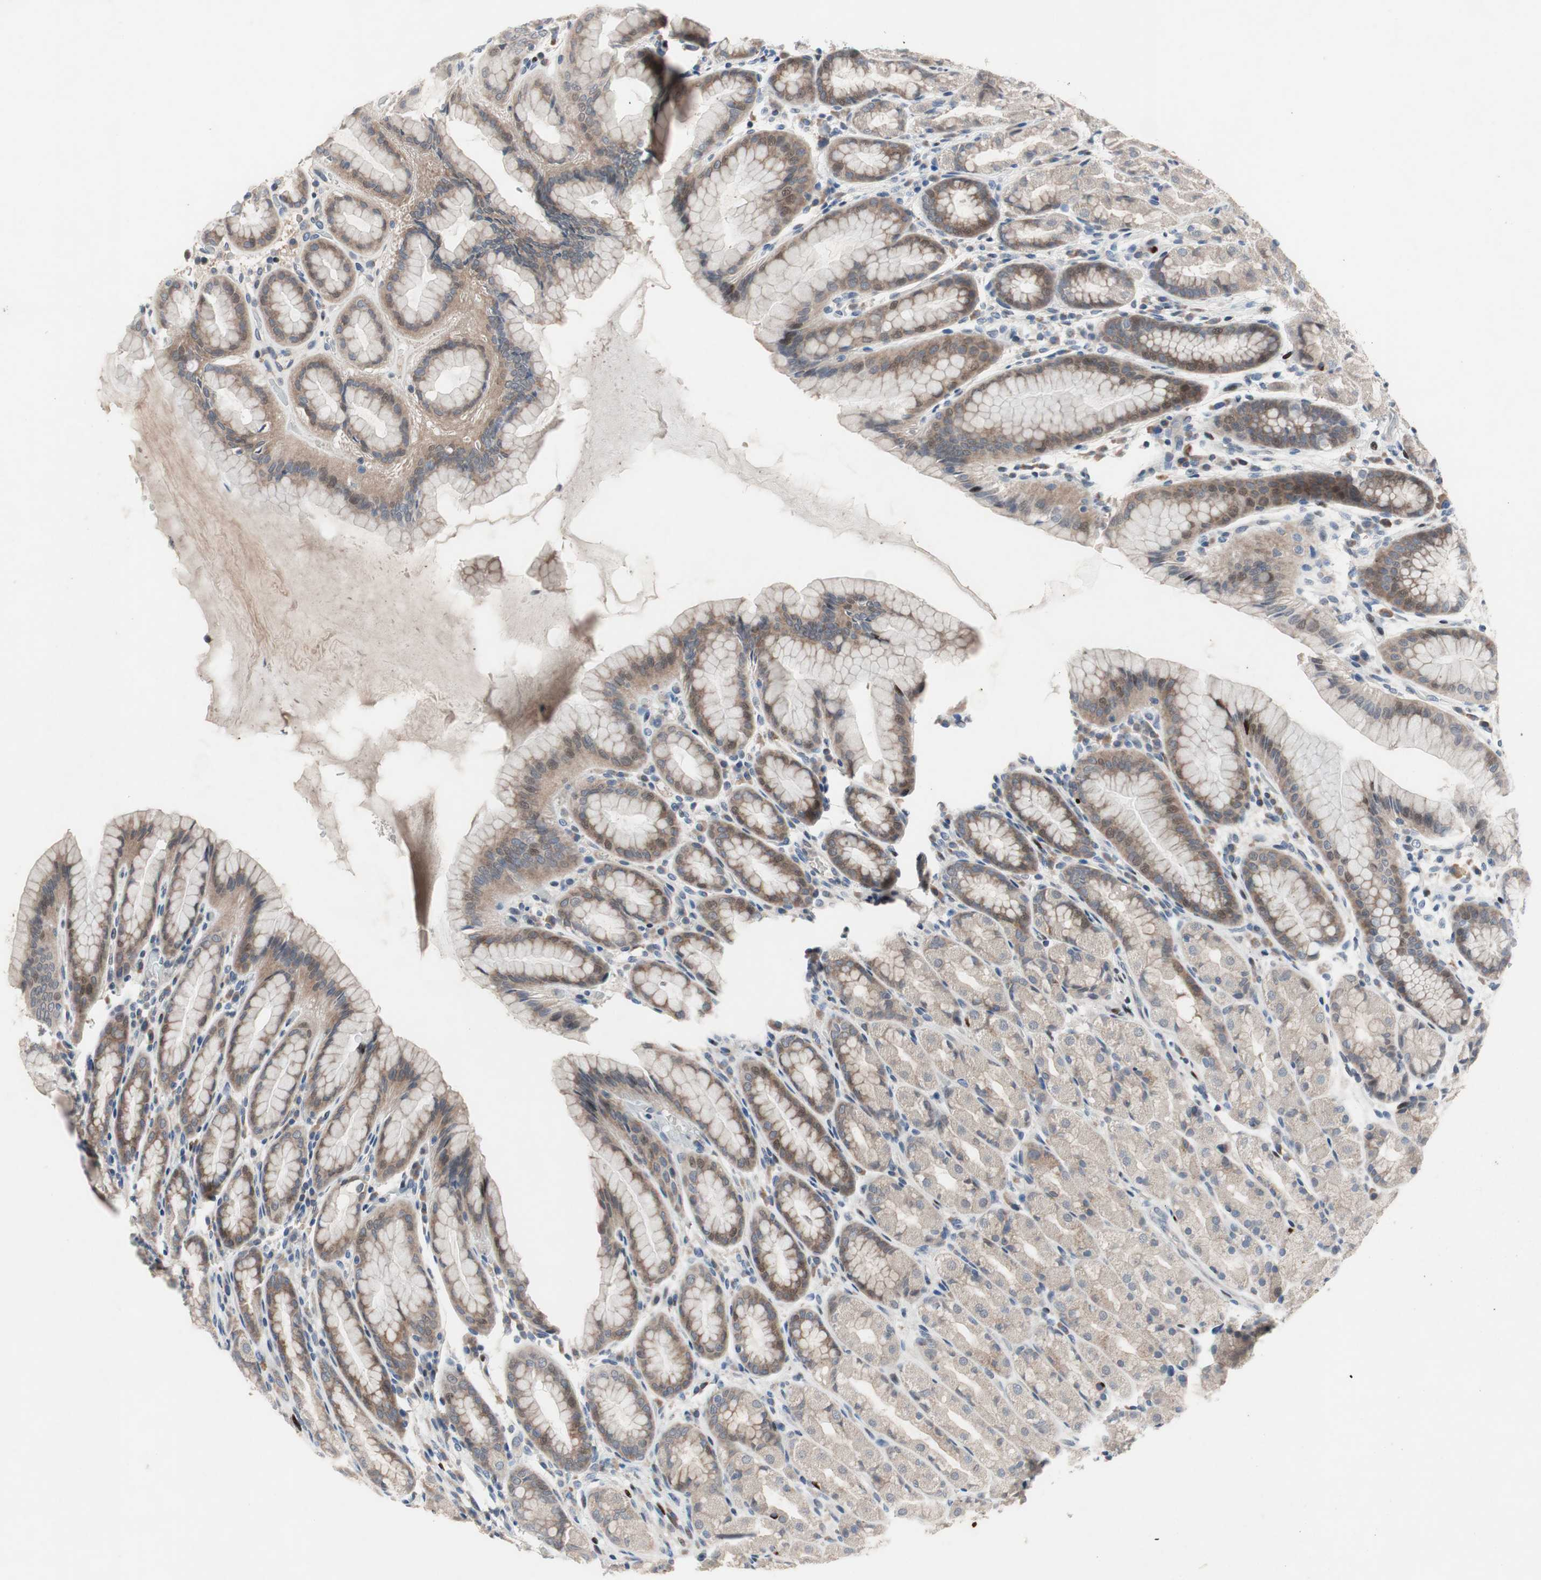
{"staining": {"intensity": "moderate", "quantity": "25%-75%", "location": "cytoplasmic/membranous,nuclear"}, "tissue": "stomach", "cell_type": "Glandular cells", "image_type": "normal", "snomed": [{"axis": "morphology", "description": "Normal tissue, NOS"}, {"axis": "topography", "description": "Stomach, upper"}], "caption": "Protein analysis of normal stomach demonstrates moderate cytoplasmic/membranous,nuclear positivity in approximately 25%-75% of glandular cells.", "gene": "MUTYH", "patient": {"sex": "male", "age": 68}}